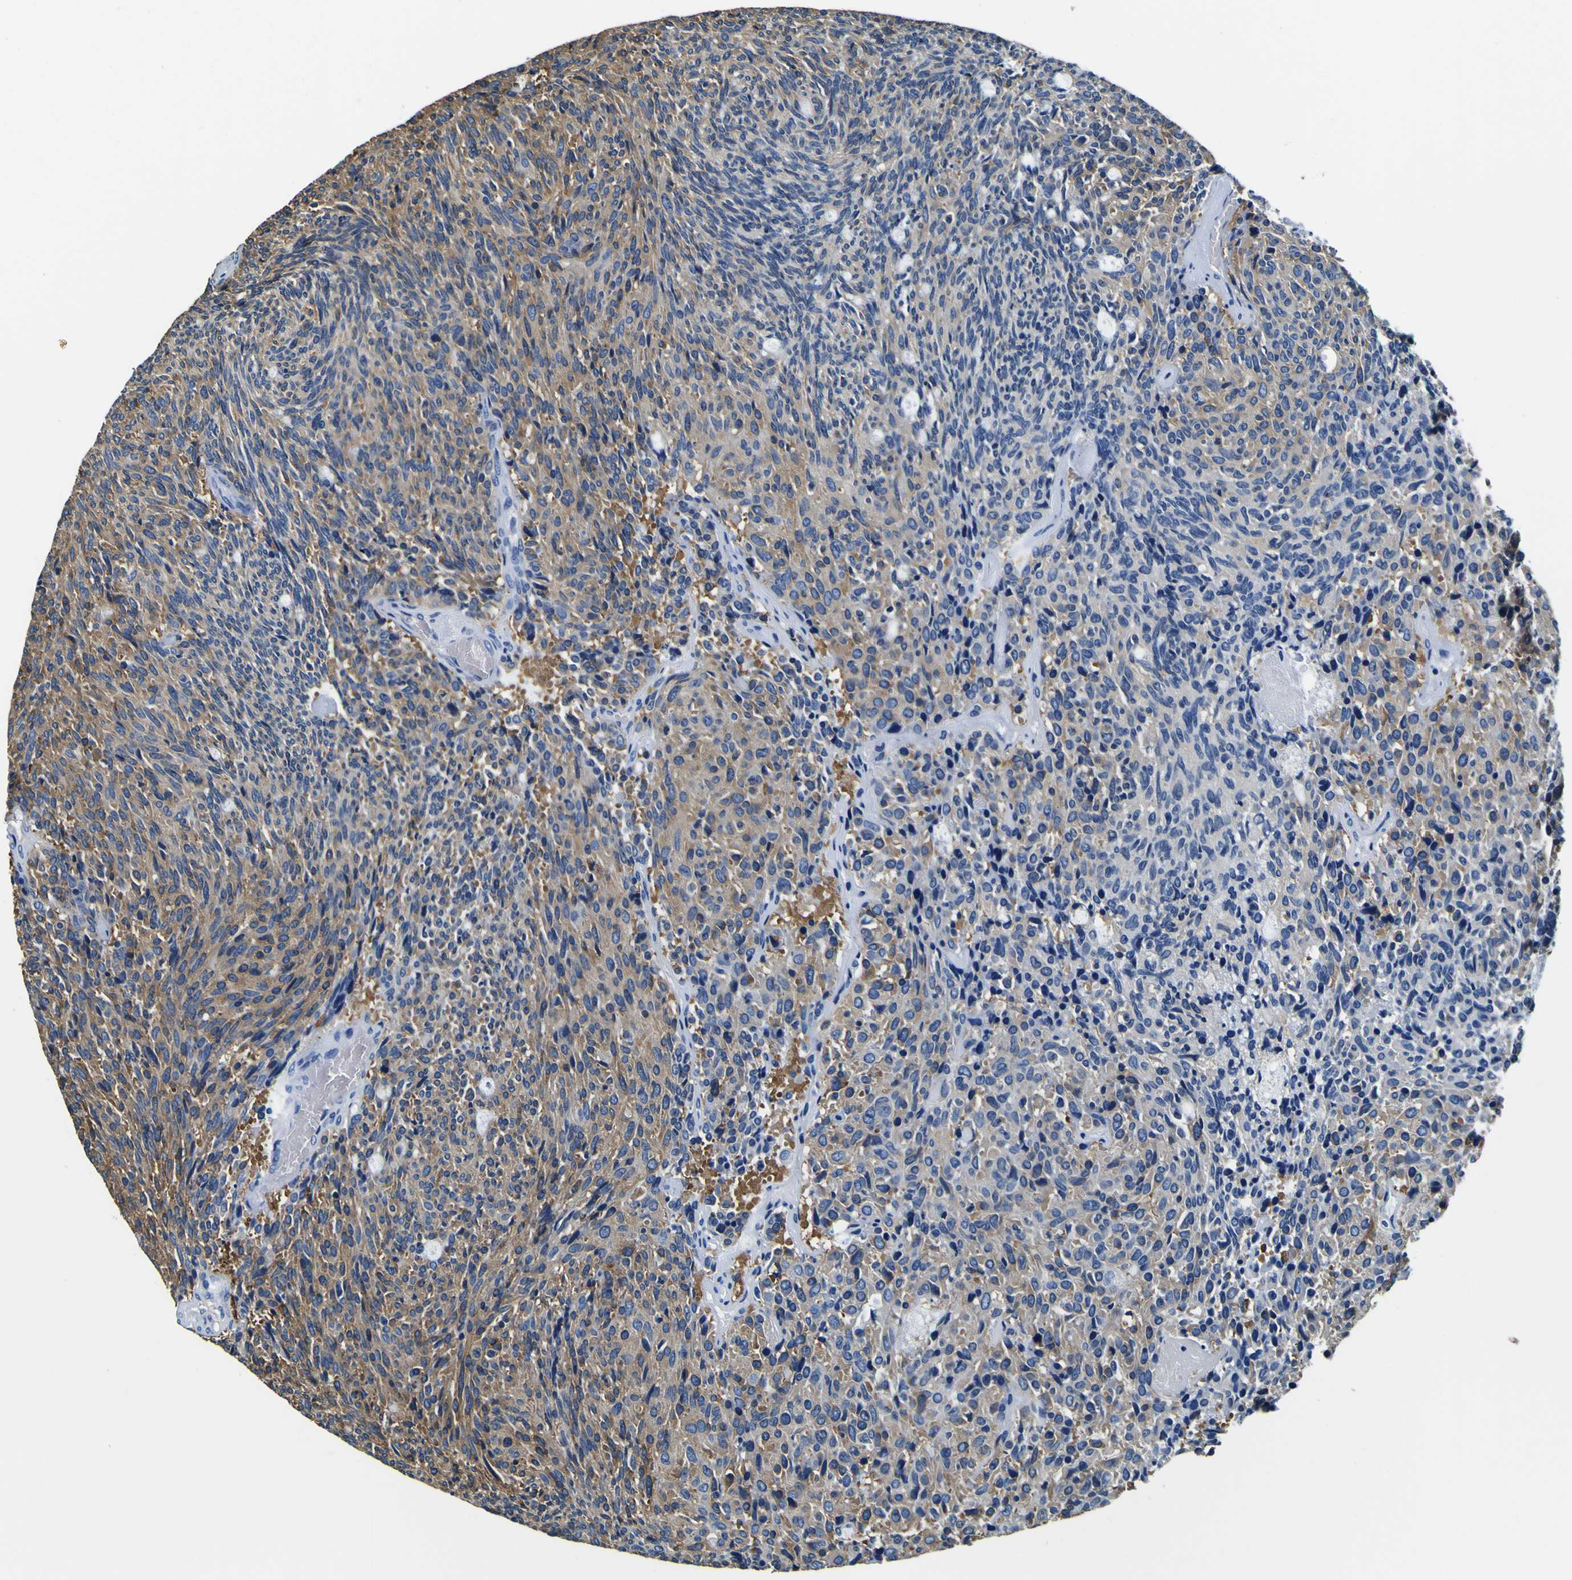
{"staining": {"intensity": "moderate", "quantity": ">75%", "location": "cytoplasmic/membranous"}, "tissue": "carcinoid", "cell_type": "Tumor cells", "image_type": "cancer", "snomed": [{"axis": "morphology", "description": "Carcinoid, malignant, NOS"}, {"axis": "topography", "description": "Pancreas"}], "caption": "Immunohistochemistry (IHC) histopathology image of human carcinoid (malignant) stained for a protein (brown), which demonstrates medium levels of moderate cytoplasmic/membranous expression in approximately >75% of tumor cells.", "gene": "TUBA1B", "patient": {"sex": "female", "age": 54}}